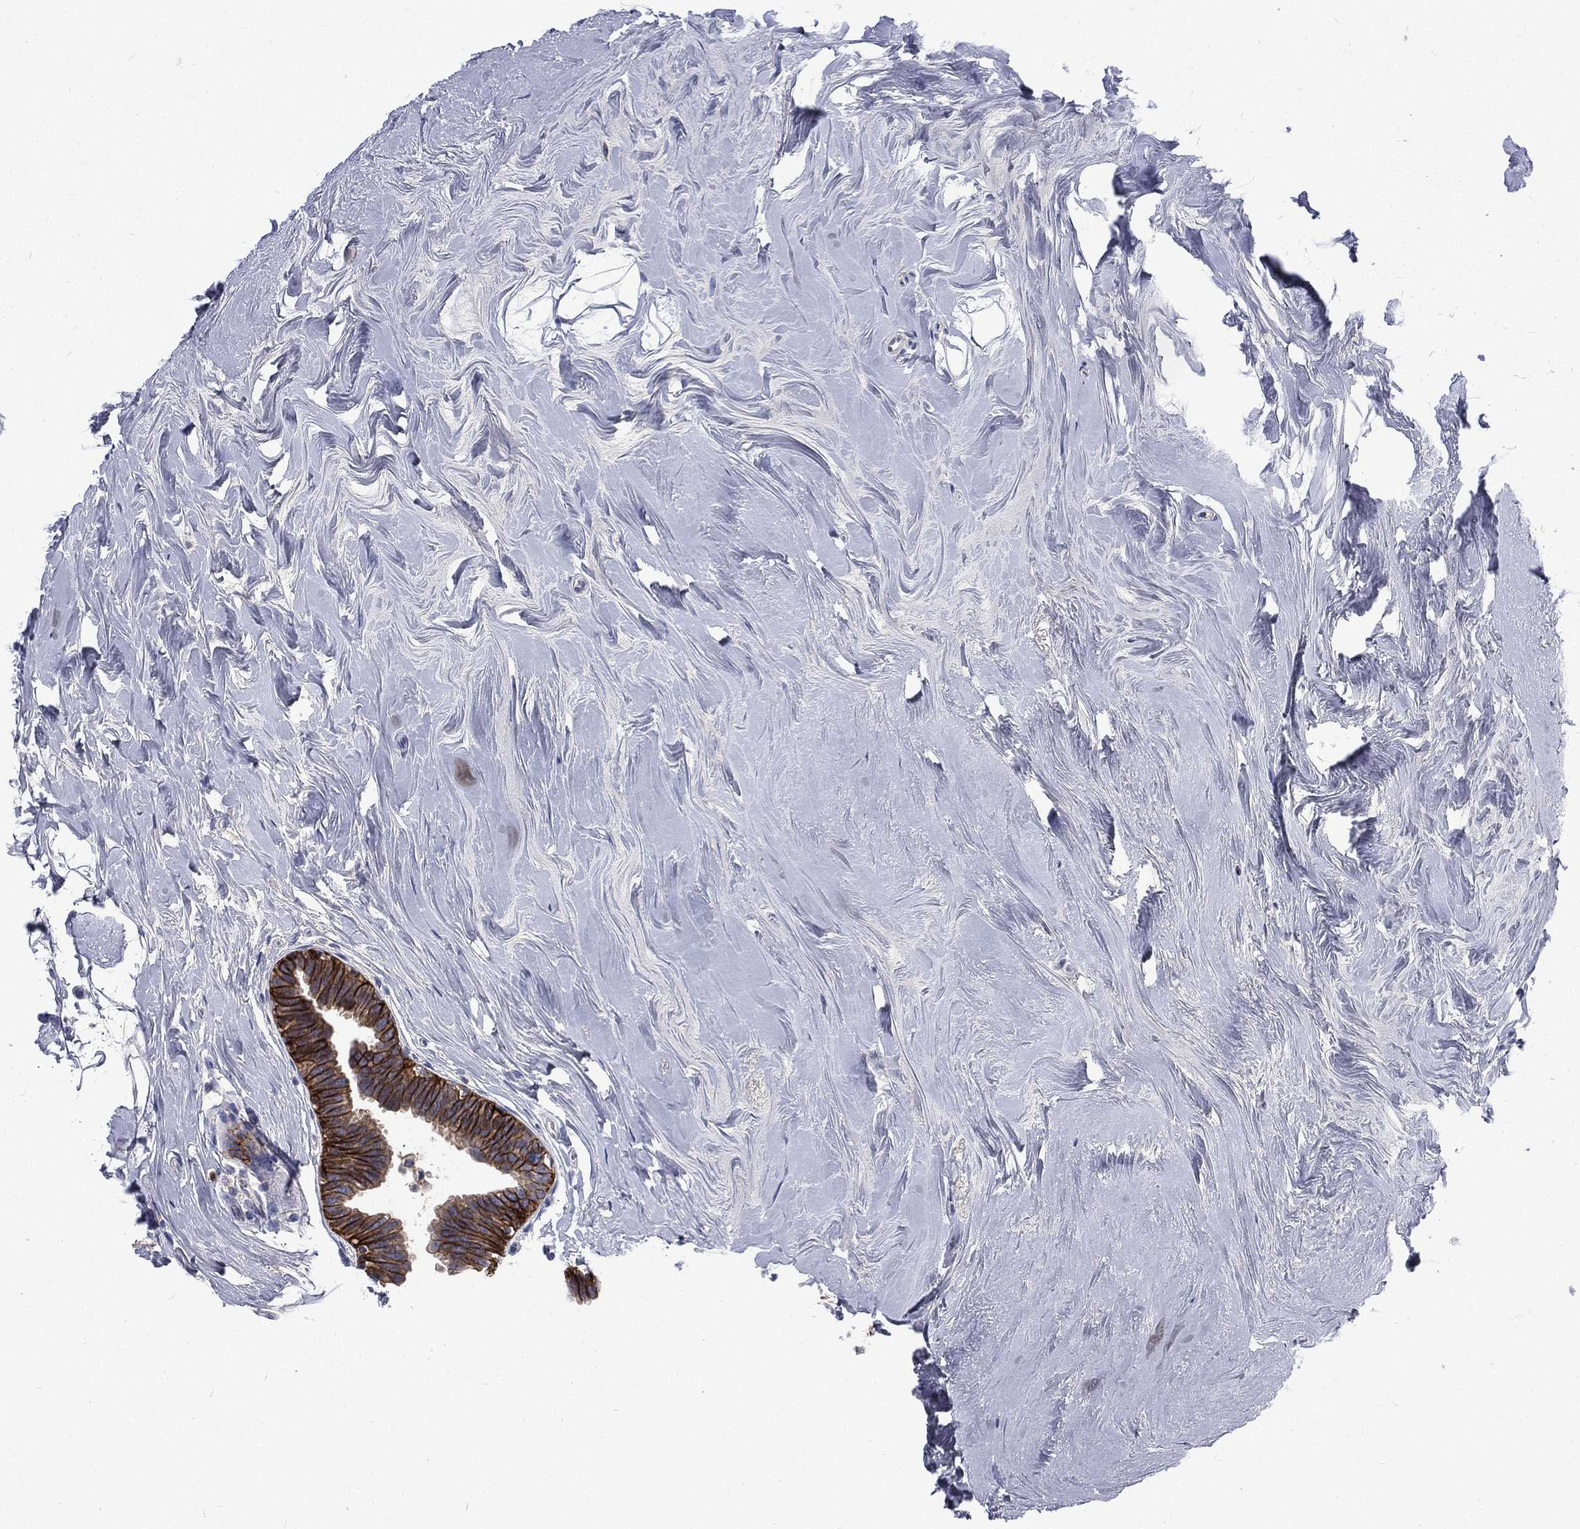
{"staining": {"intensity": "strong", "quantity": ">75%", "location": "cytoplasmic/membranous"}, "tissue": "breast cancer", "cell_type": "Tumor cells", "image_type": "cancer", "snomed": [{"axis": "morphology", "description": "Duct carcinoma"}, {"axis": "topography", "description": "Breast"}], "caption": "DAB (3,3'-diaminobenzidine) immunohistochemical staining of breast cancer (invasive ductal carcinoma) exhibits strong cytoplasmic/membranous protein staining in about >75% of tumor cells.", "gene": "CA12", "patient": {"sex": "female", "age": 55}}